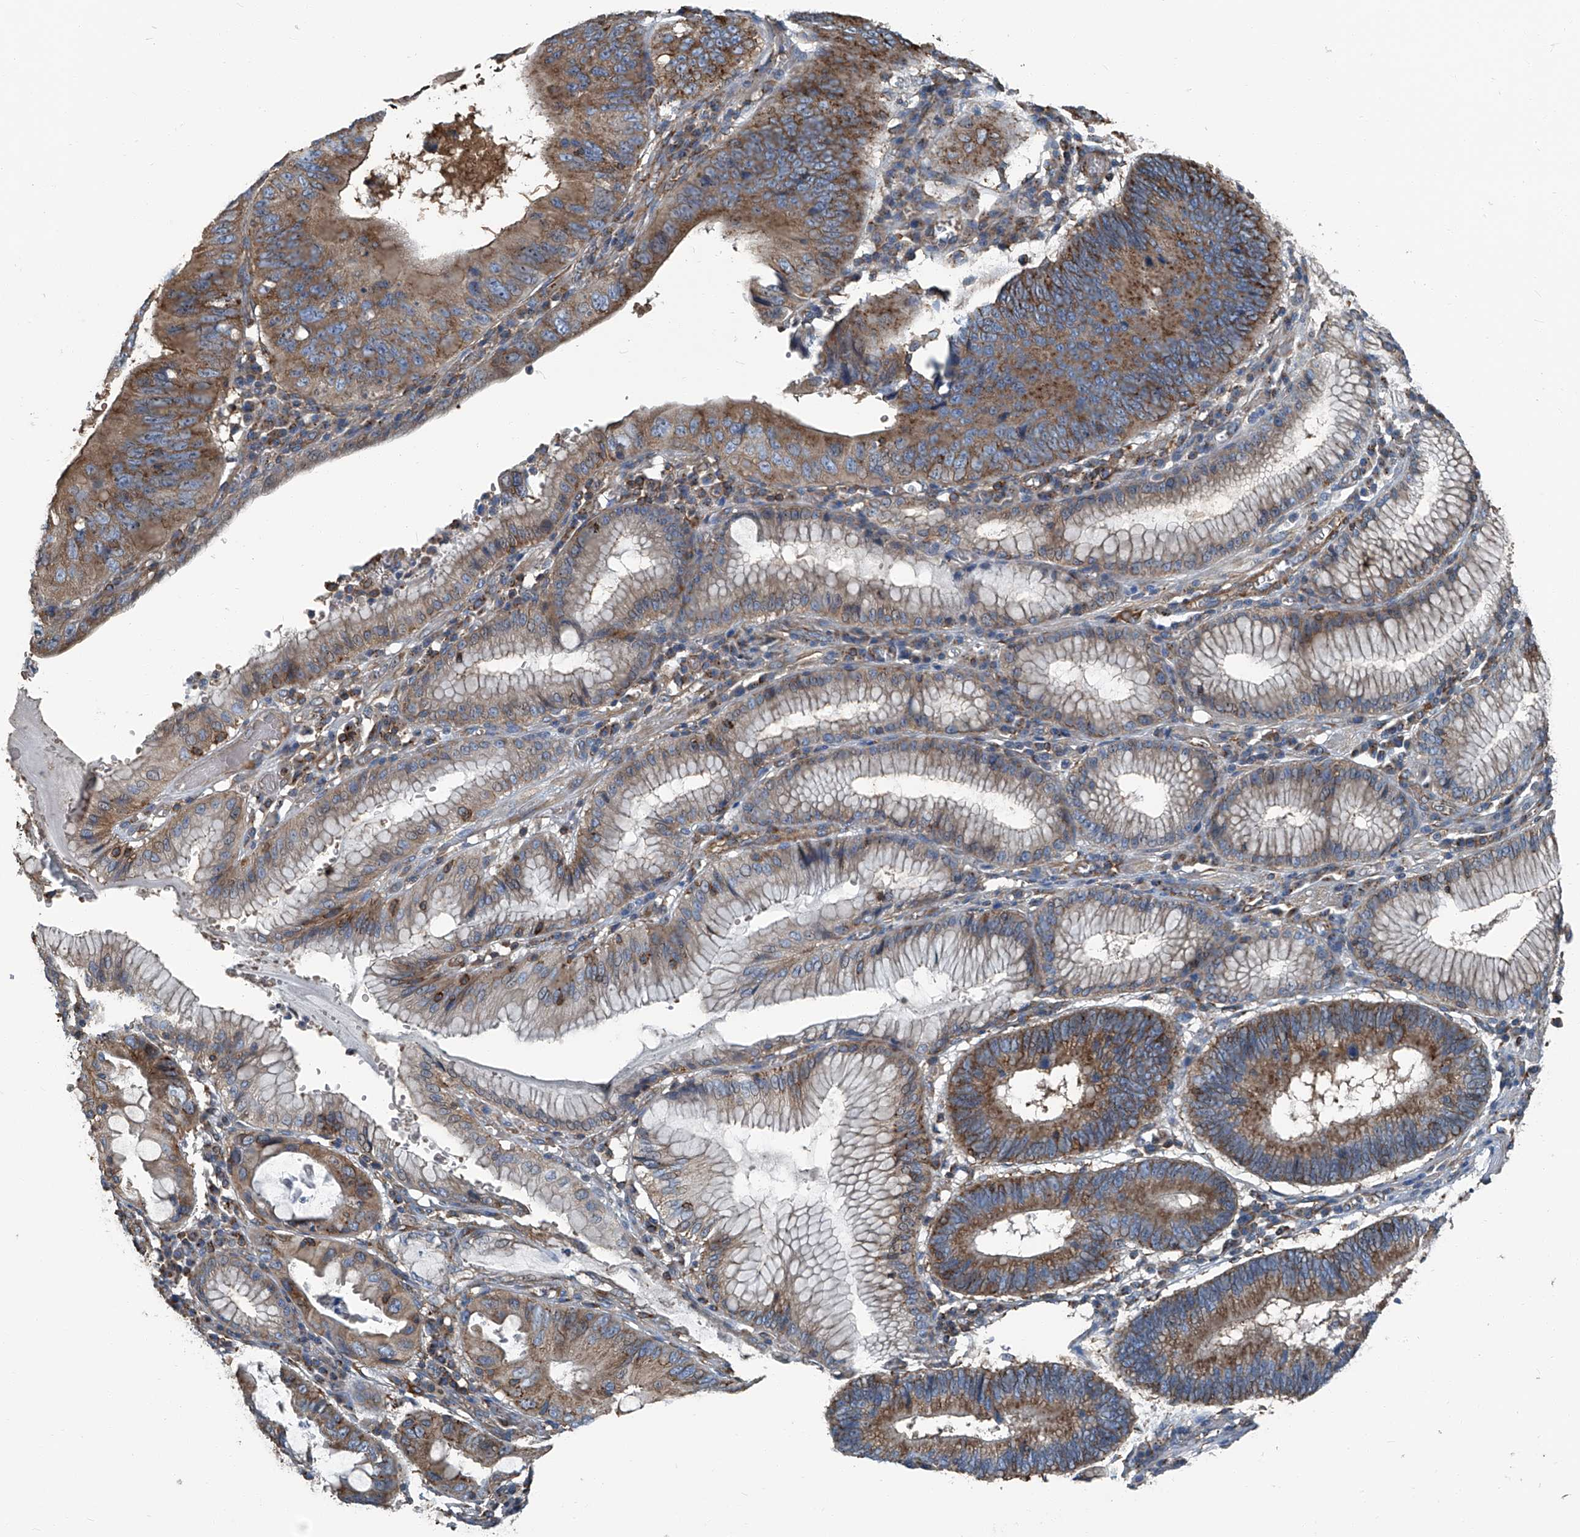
{"staining": {"intensity": "moderate", "quantity": ">75%", "location": "cytoplasmic/membranous"}, "tissue": "stomach cancer", "cell_type": "Tumor cells", "image_type": "cancer", "snomed": [{"axis": "morphology", "description": "Adenocarcinoma, NOS"}, {"axis": "topography", "description": "Stomach"}], "caption": "DAB (3,3'-diaminobenzidine) immunohistochemical staining of human adenocarcinoma (stomach) demonstrates moderate cytoplasmic/membranous protein expression in about >75% of tumor cells.", "gene": "SEPTIN7", "patient": {"sex": "male", "age": 59}}